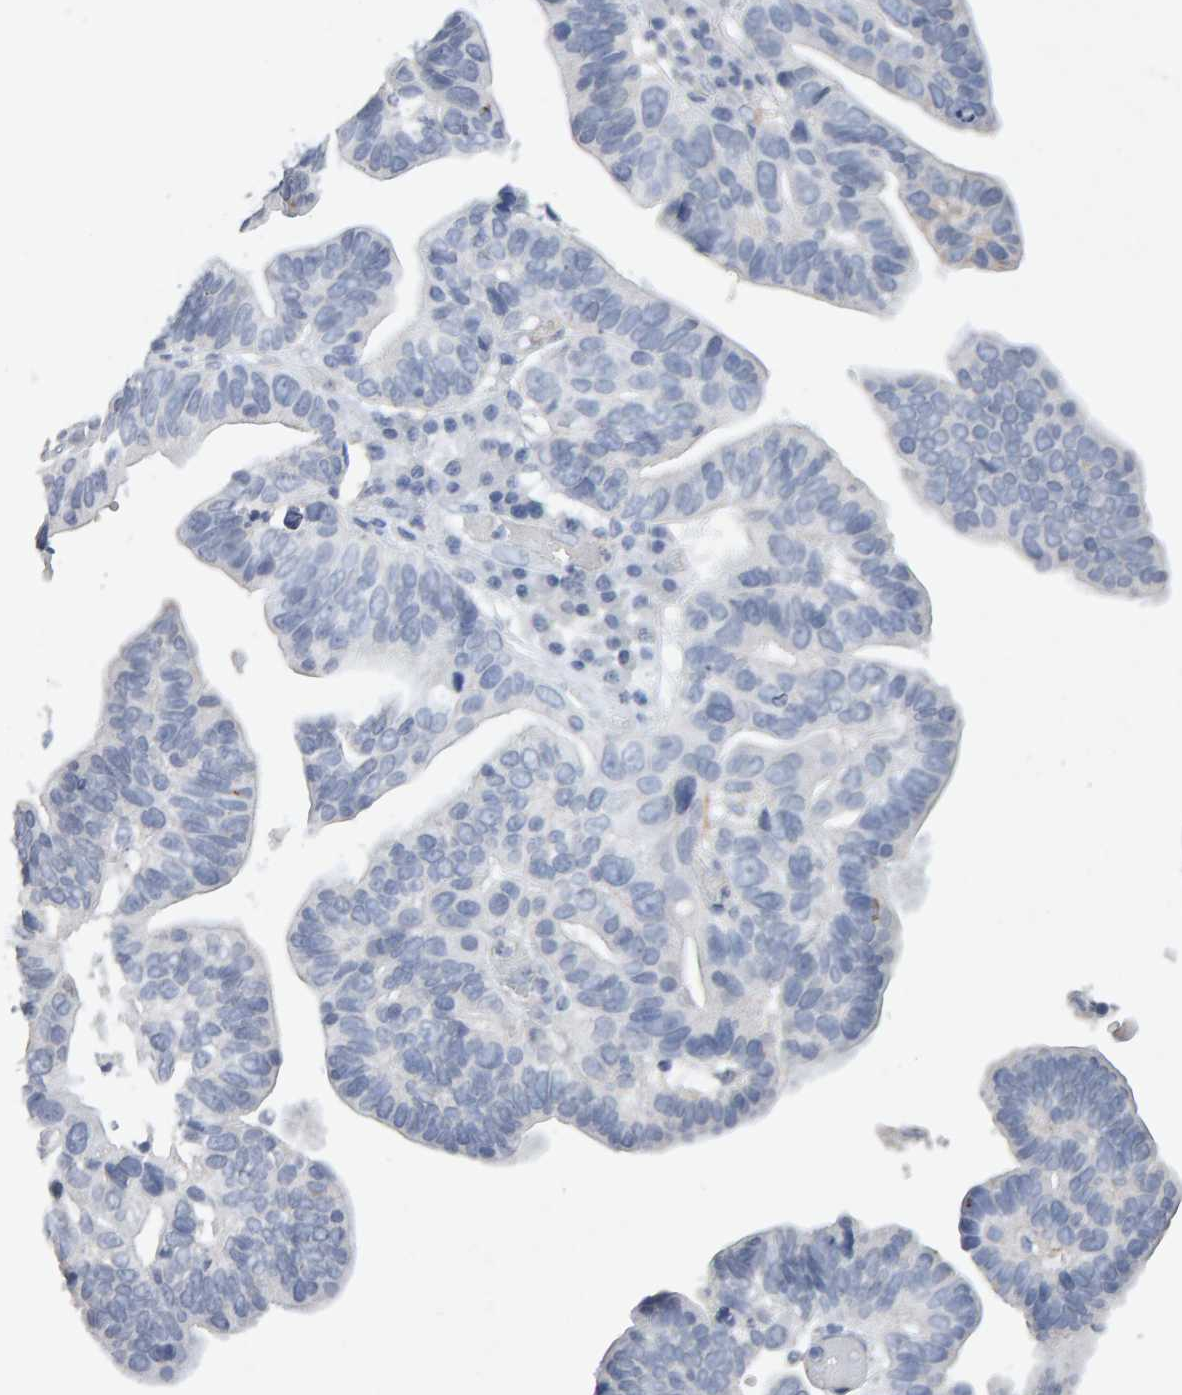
{"staining": {"intensity": "negative", "quantity": "none", "location": "none"}, "tissue": "ovarian cancer", "cell_type": "Tumor cells", "image_type": "cancer", "snomed": [{"axis": "morphology", "description": "Cystadenocarcinoma, serous, NOS"}, {"axis": "topography", "description": "Ovary"}], "caption": "IHC image of neoplastic tissue: human ovarian cancer stained with DAB shows no significant protein staining in tumor cells.", "gene": "PTPRM", "patient": {"sex": "female", "age": 56}}